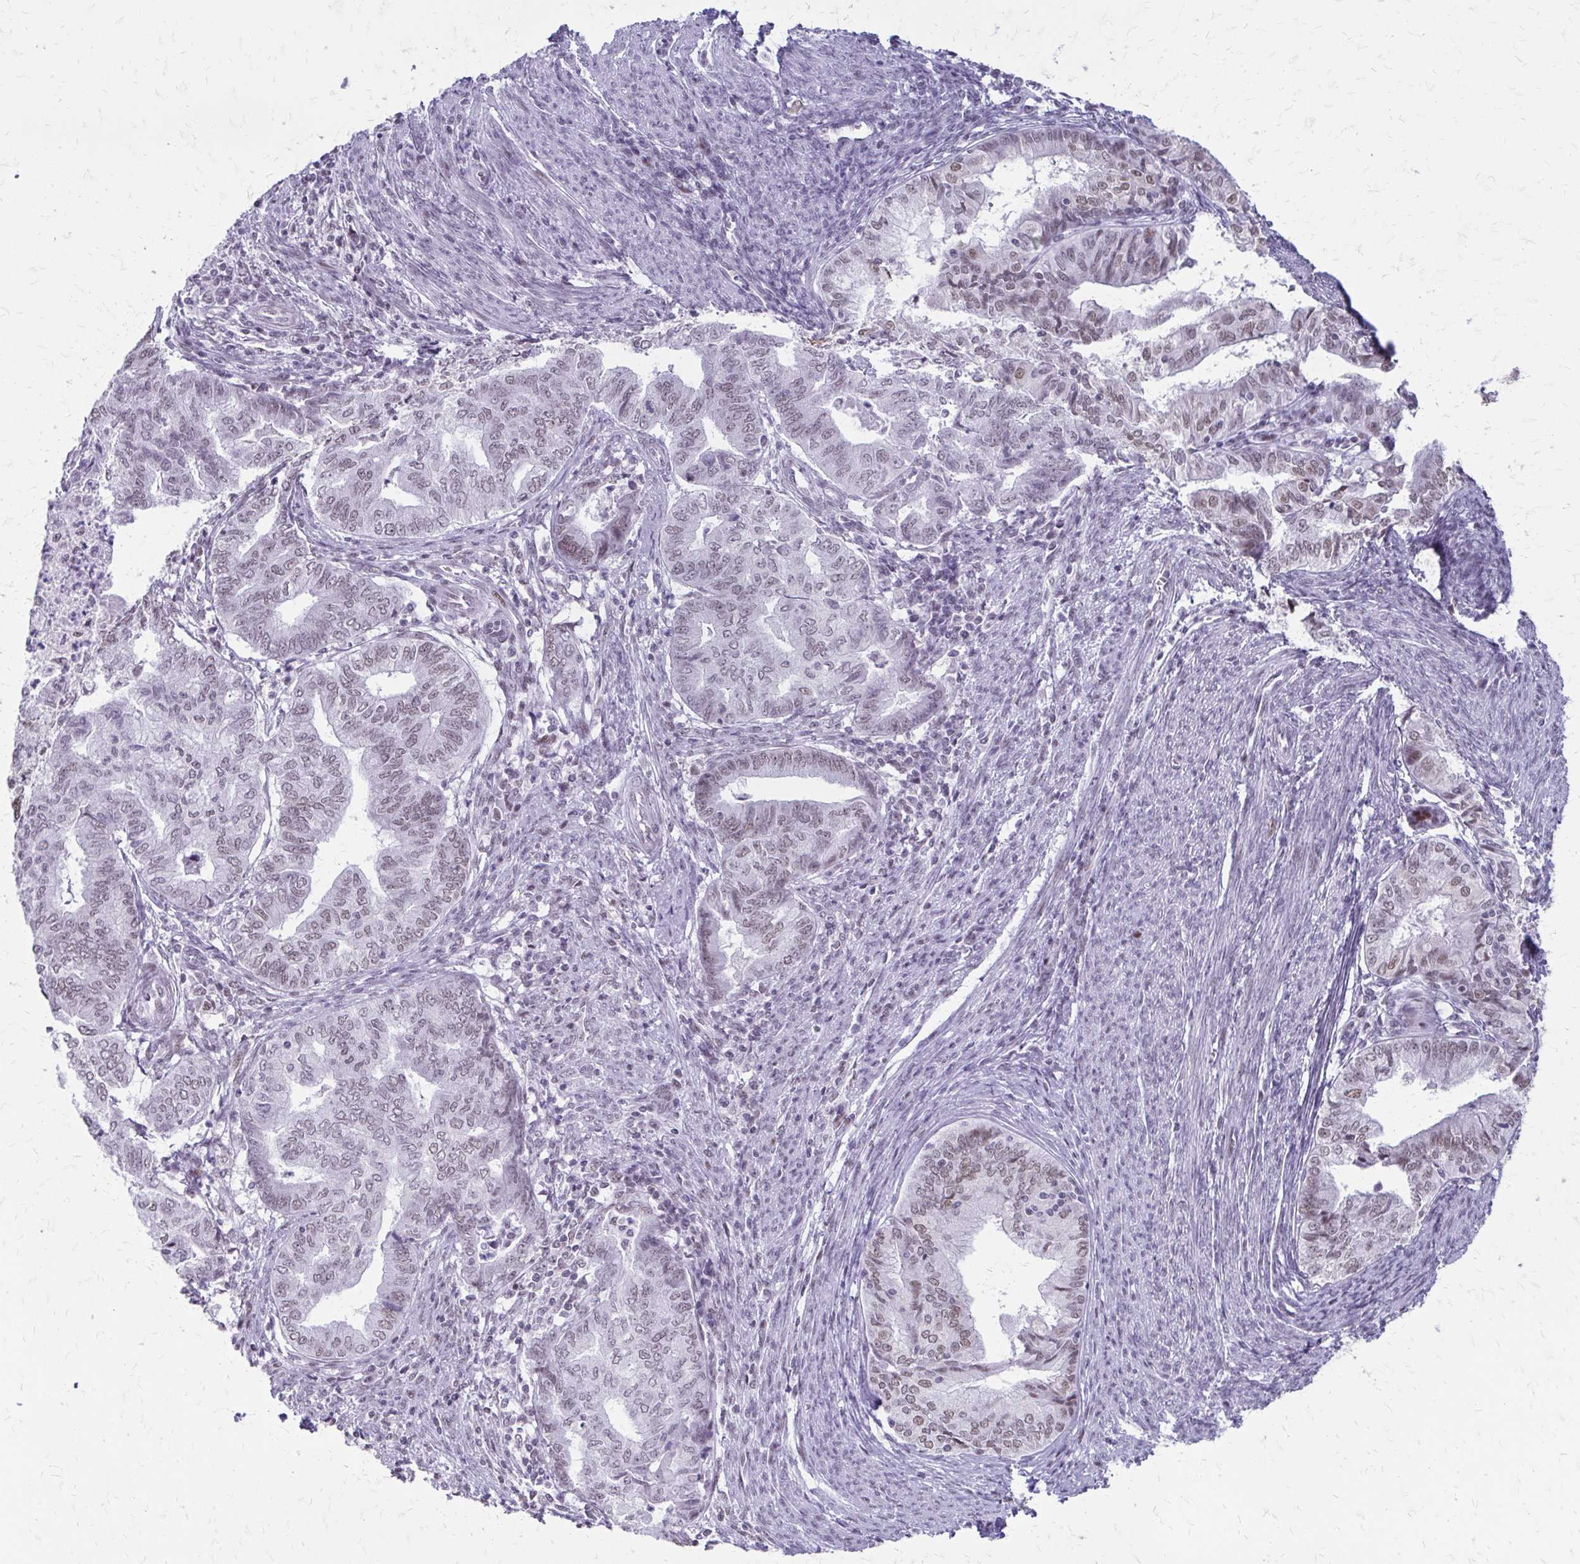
{"staining": {"intensity": "weak", "quantity": "<25%", "location": "nuclear"}, "tissue": "endometrial cancer", "cell_type": "Tumor cells", "image_type": "cancer", "snomed": [{"axis": "morphology", "description": "Adenocarcinoma, NOS"}, {"axis": "topography", "description": "Endometrium"}], "caption": "Tumor cells show no significant protein expression in adenocarcinoma (endometrial).", "gene": "SS18", "patient": {"sex": "female", "age": 79}}